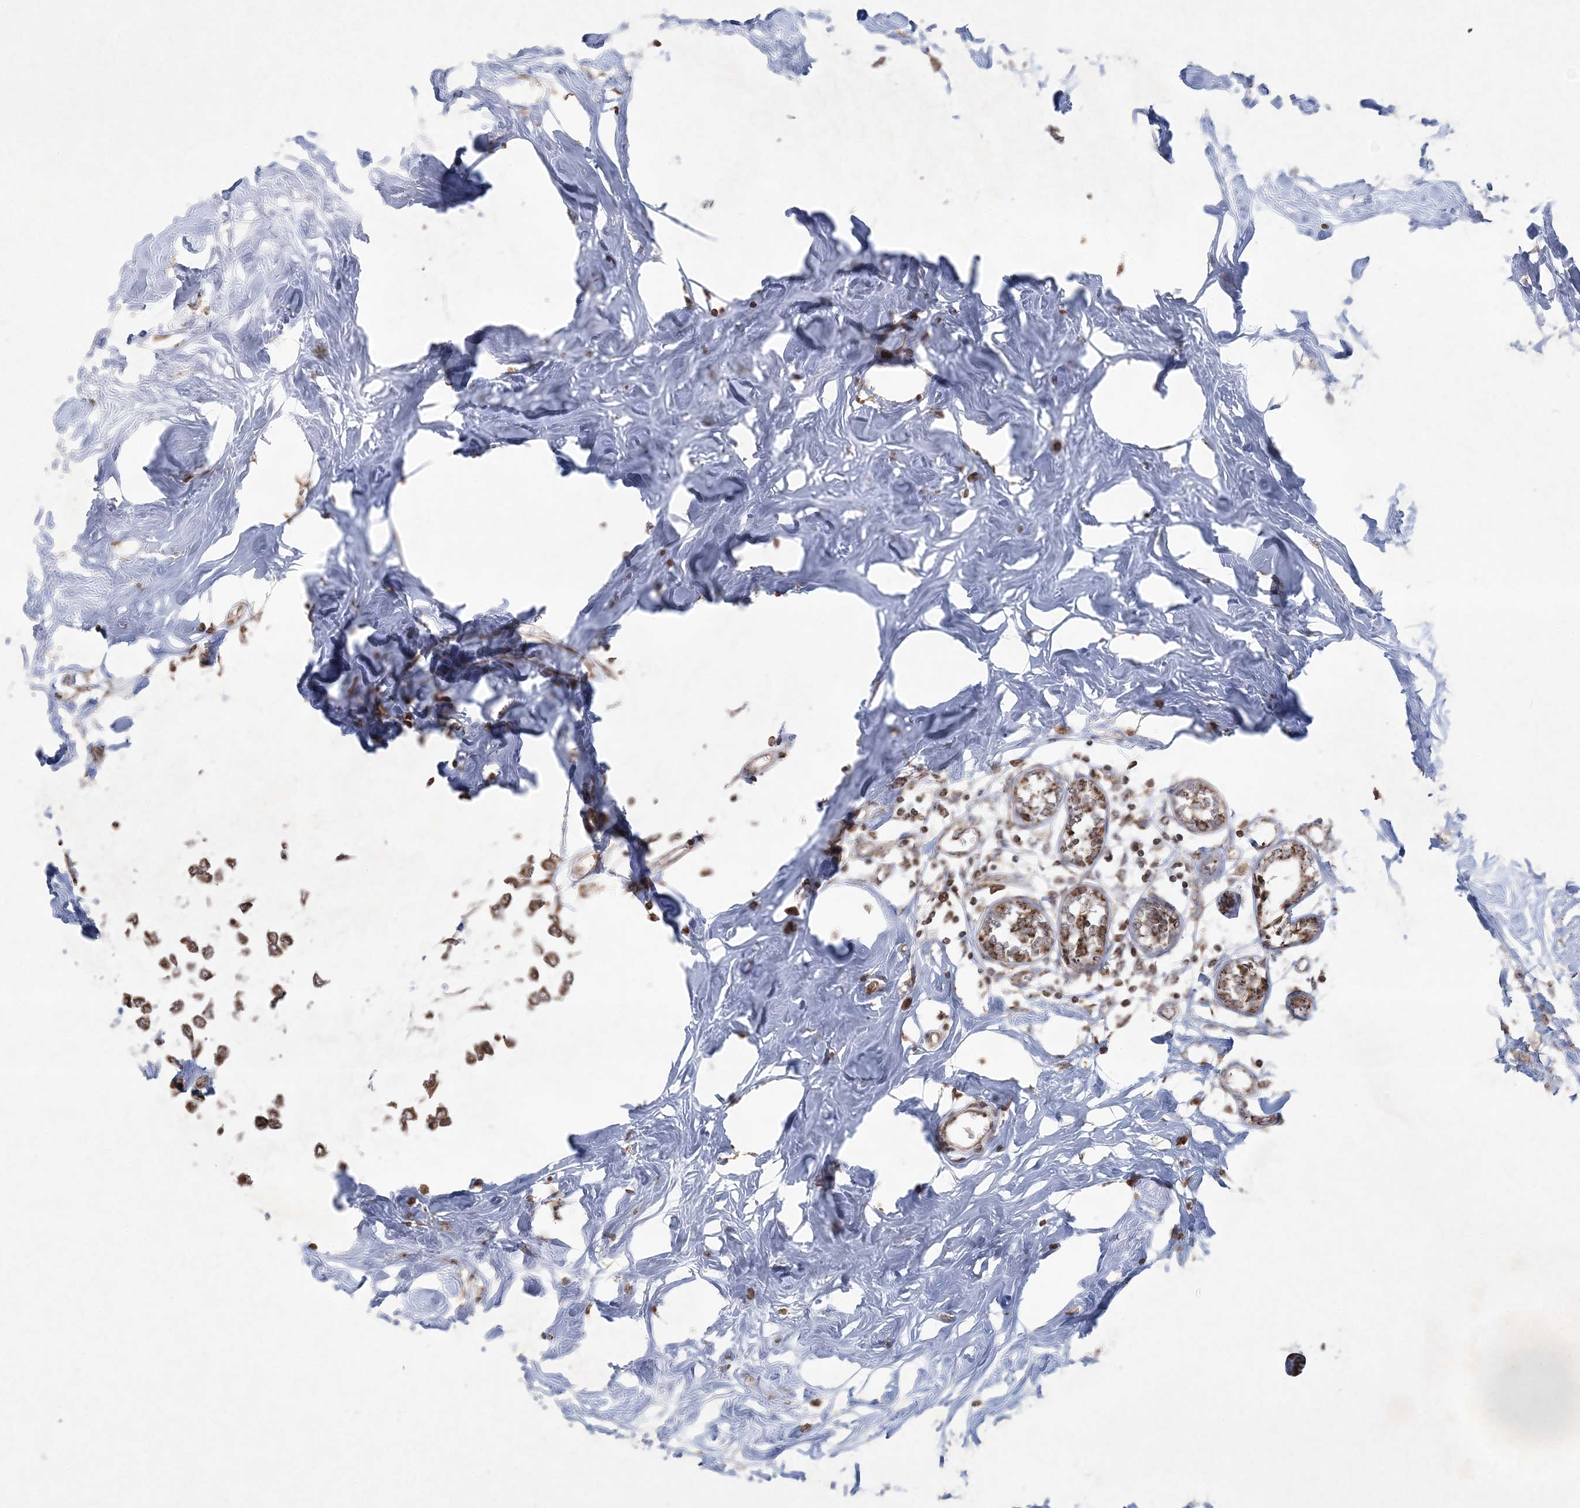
{"staining": {"intensity": "moderate", "quantity": ">75%", "location": "cytoplasmic/membranous"}, "tissue": "breast cancer", "cell_type": "Tumor cells", "image_type": "cancer", "snomed": [{"axis": "morphology", "description": "Lobular carcinoma"}, {"axis": "topography", "description": "Breast"}], "caption": "Protein staining by immunohistochemistry demonstrates moderate cytoplasmic/membranous expression in approximately >75% of tumor cells in lobular carcinoma (breast).", "gene": "LRPPRC", "patient": {"sex": "female", "age": 51}}